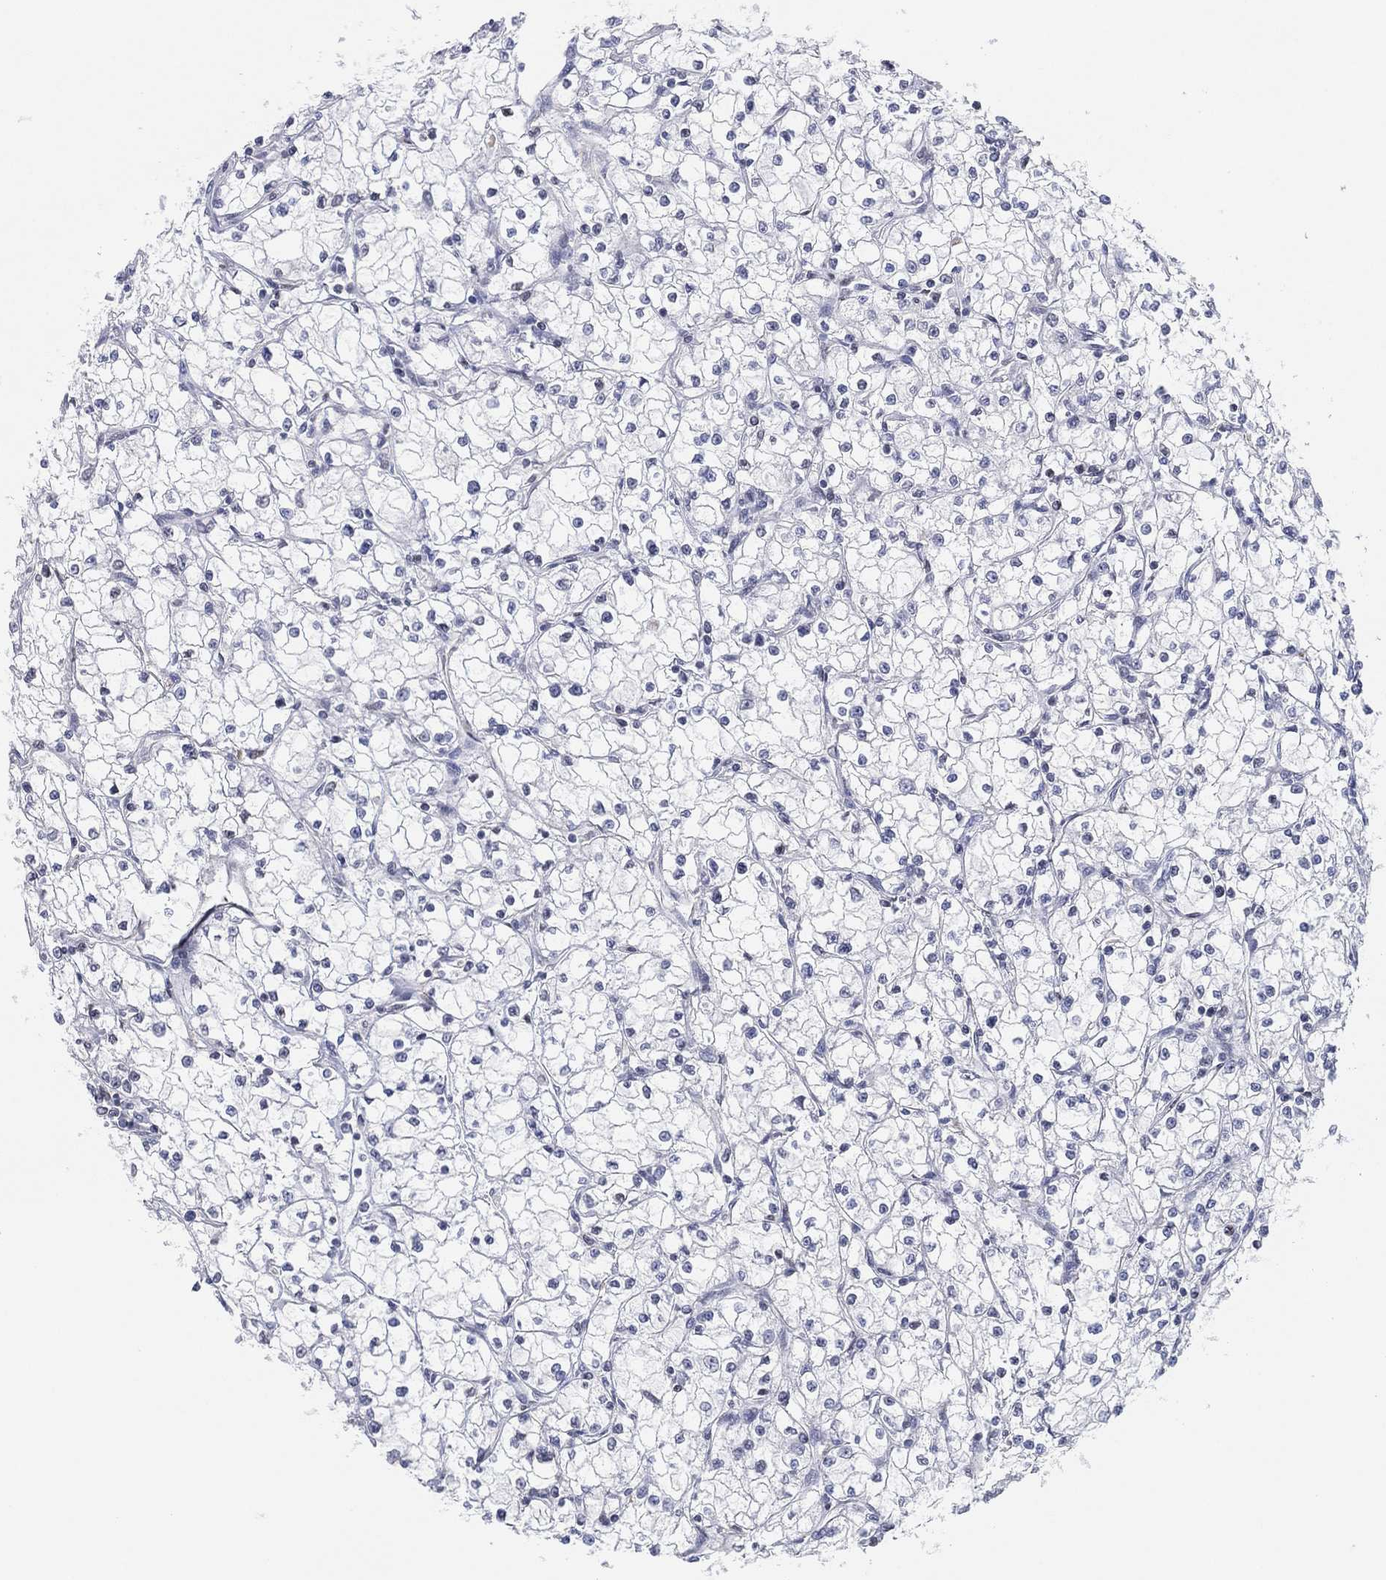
{"staining": {"intensity": "negative", "quantity": "none", "location": "none"}, "tissue": "renal cancer", "cell_type": "Tumor cells", "image_type": "cancer", "snomed": [{"axis": "morphology", "description": "Adenocarcinoma, NOS"}, {"axis": "topography", "description": "Kidney"}], "caption": "This is an immunohistochemistry (IHC) photomicrograph of renal cancer. There is no staining in tumor cells.", "gene": "CFTR", "patient": {"sex": "male", "age": 67}}